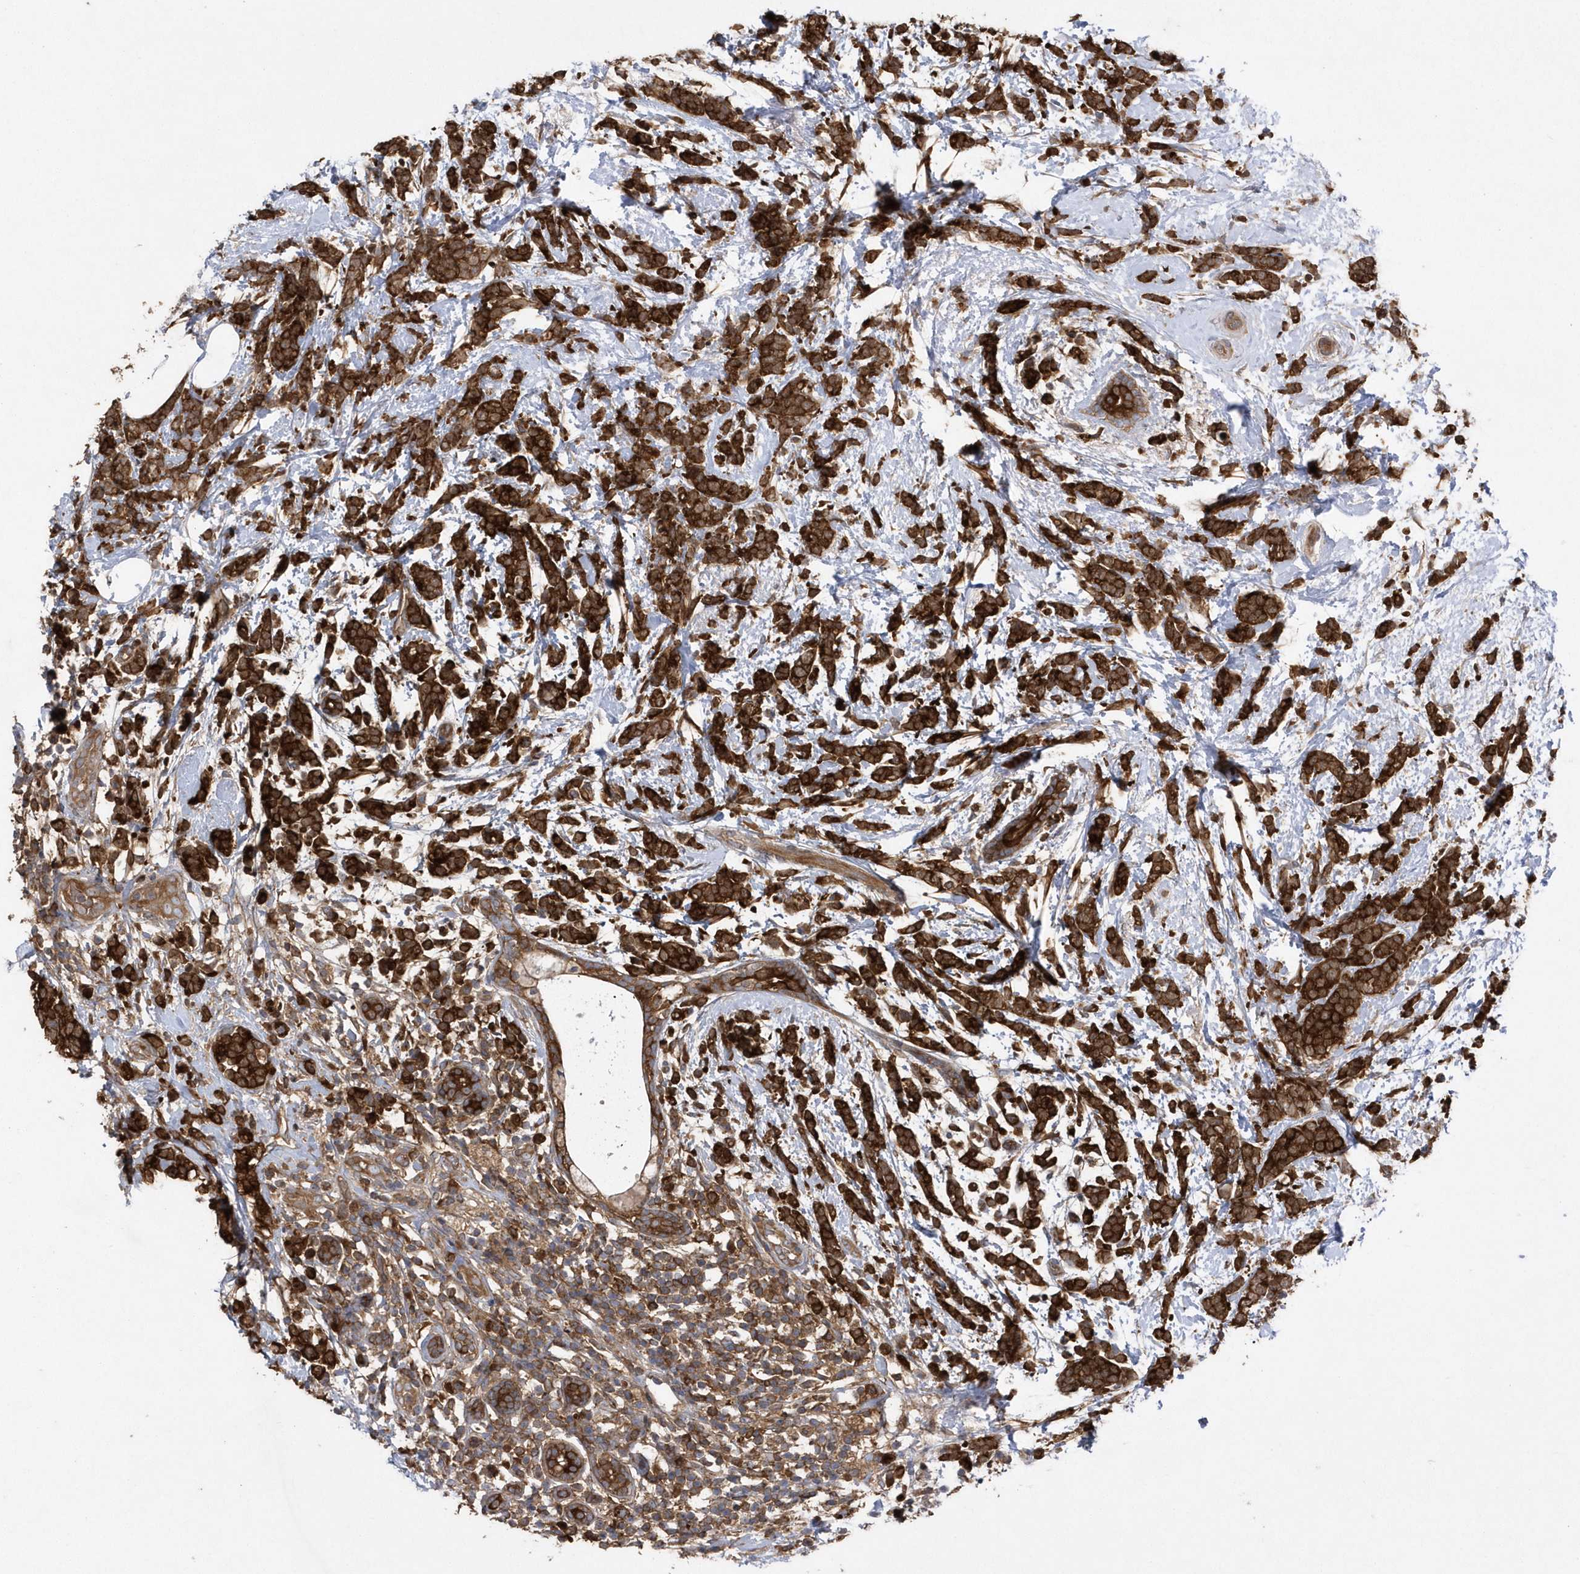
{"staining": {"intensity": "strong", "quantity": ">75%", "location": "cytoplasmic/membranous"}, "tissue": "breast cancer", "cell_type": "Tumor cells", "image_type": "cancer", "snomed": [{"axis": "morphology", "description": "Lobular carcinoma"}, {"axis": "topography", "description": "Breast"}], "caption": "Breast lobular carcinoma stained with a brown dye demonstrates strong cytoplasmic/membranous positive staining in approximately >75% of tumor cells.", "gene": "PAICS", "patient": {"sex": "female", "age": 58}}